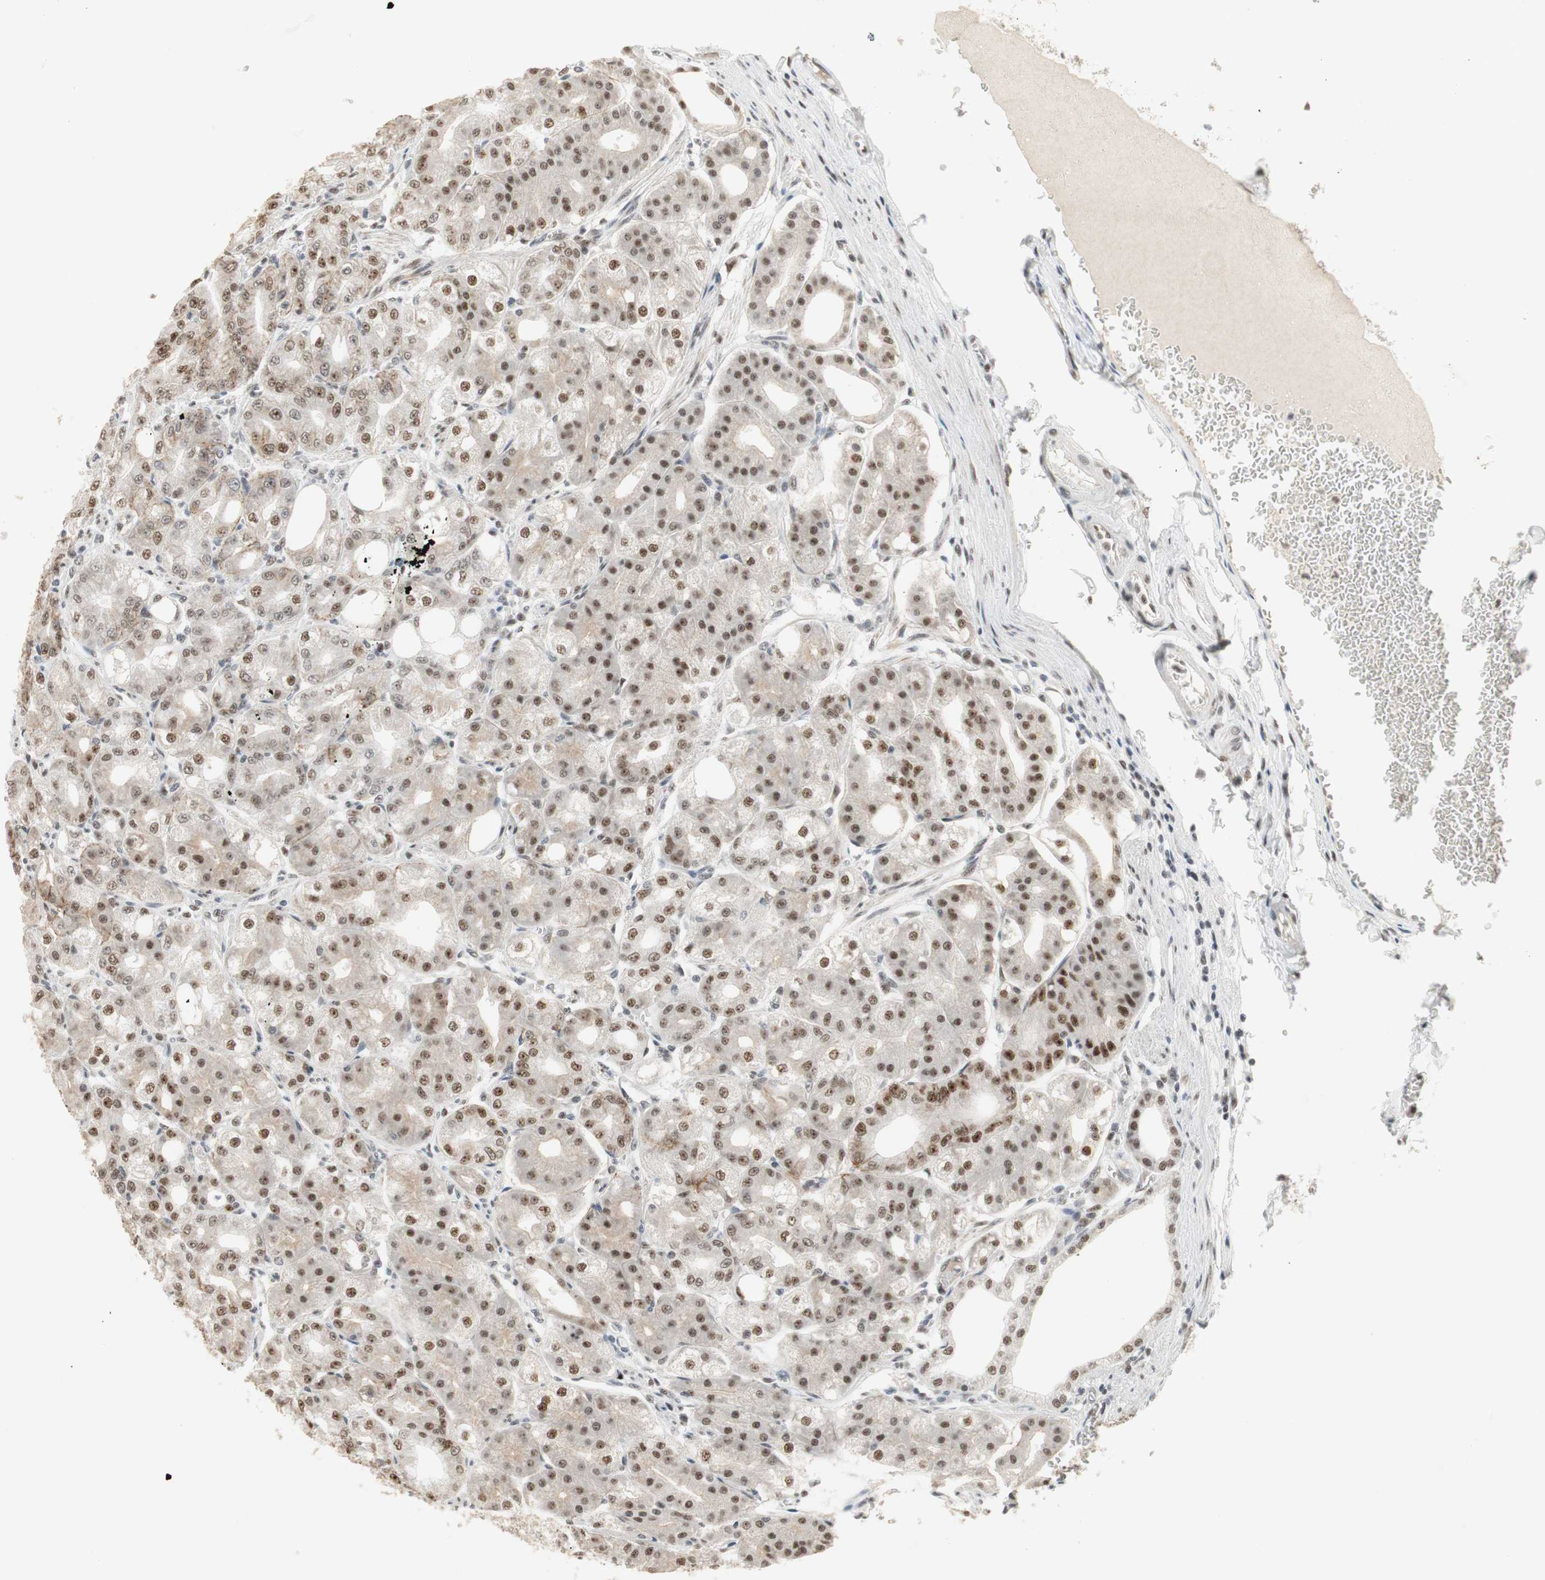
{"staining": {"intensity": "strong", "quantity": ">75%", "location": "nuclear"}, "tissue": "stomach", "cell_type": "Glandular cells", "image_type": "normal", "snomed": [{"axis": "morphology", "description": "Normal tissue, NOS"}, {"axis": "topography", "description": "Stomach, lower"}], "caption": "Stomach stained with DAB (3,3'-diaminobenzidine) immunohistochemistry (IHC) exhibits high levels of strong nuclear staining in approximately >75% of glandular cells.", "gene": "RTF1", "patient": {"sex": "male", "age": 71}}